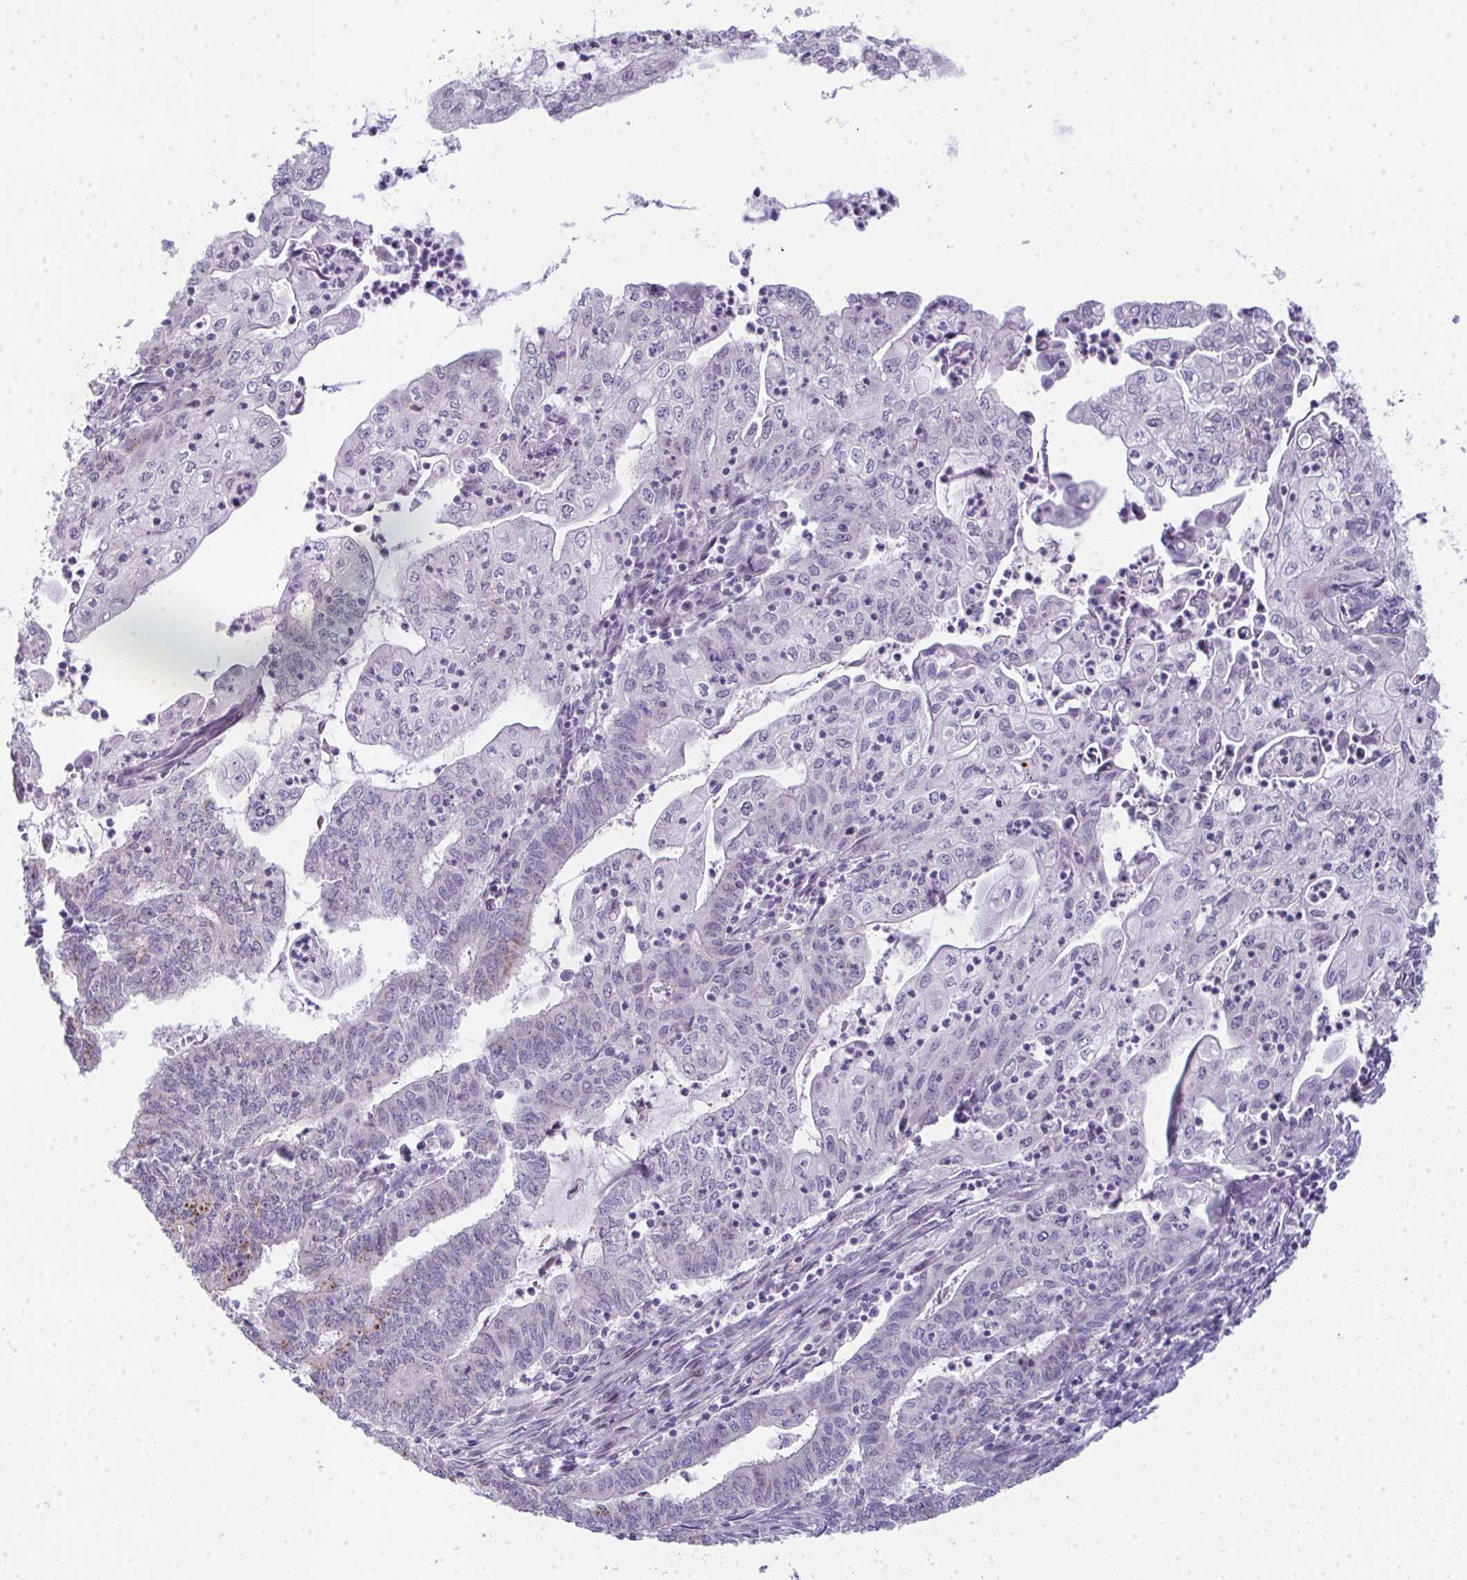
{"staining": {"intensity": "strong", "quantity": "<25%", "location": "cytoplasmic/membranous"}, "tissue": "endometrial cancer", "cell_type": "Tumor cells", "image_type": "cancer", "snomed": [{"axis": "morphology", "description": "Adenocarcinoma, NOS"}, {"axis": "topography", "description": "Endometrium"}], "caption": "Endometrial cancer (adenocarcinoma) was stained to show a protein in brown. There is medium levels of strong cytoplasmic/membranous expression in about <25% of tumor cells.", "gene": "GALNT16", "patient": {"sex": "female", "age": 61}}